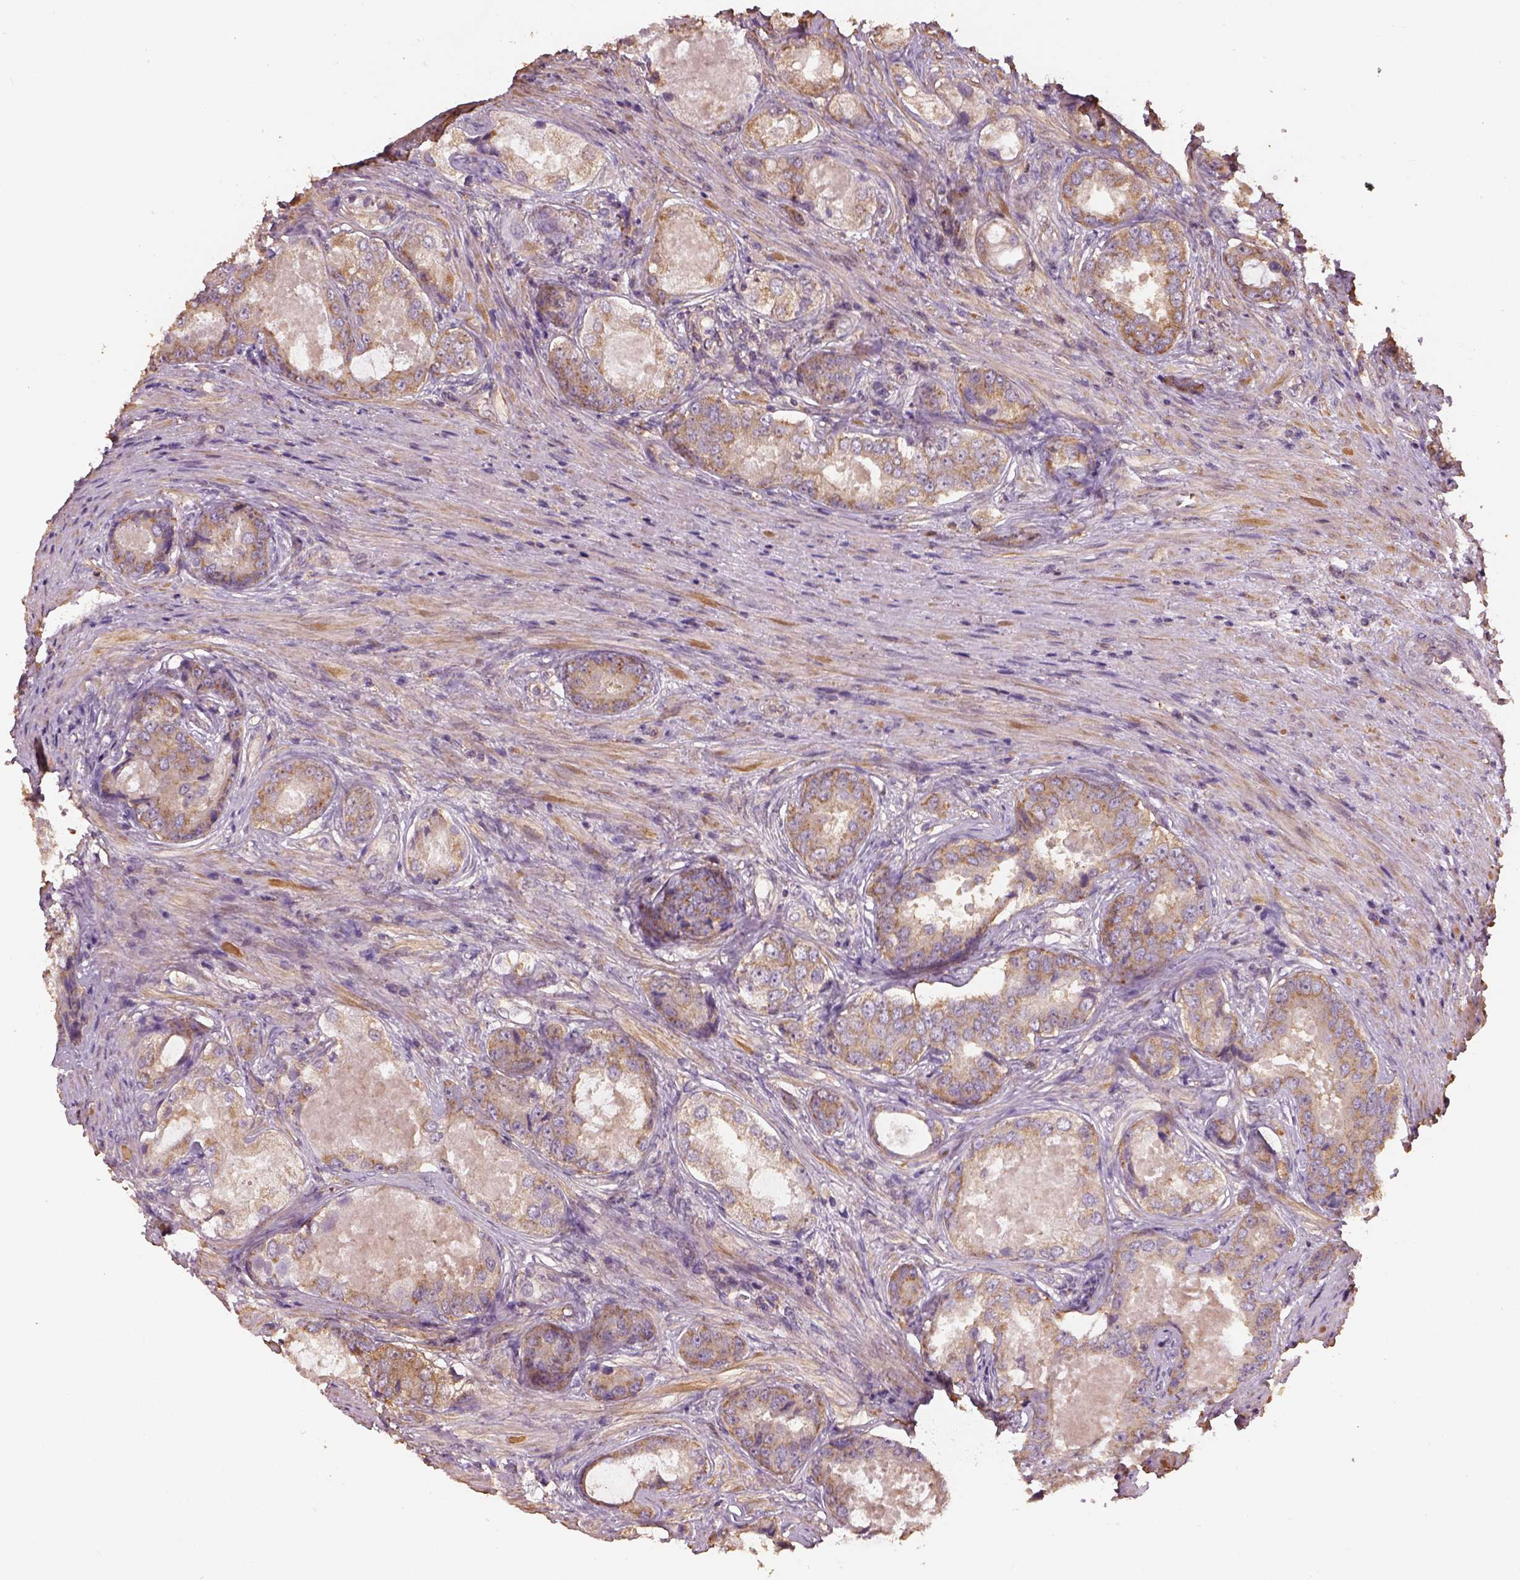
{"staining": {"intensity": "moderate", "quantity": ">75%", "location": "cytoplasmic/membranous"}, "tissue": "prostate cancer", "cell_type": "Tumor cells", "image_type": "cancer", "snomed": [{"axis": "morphology", "description": "Adenocarcinoma, Low grade"}, {"axis": "topography", "description": "Prostate"}], "caption": "A histopathology image of human prostate adenocarcinoma (low-grade) stained for a protein reveals moderate cytoplasmic/membranous brown staining in tumor cells.", "gene": "AP1B1", "patient": {"sex": "male", "age": 68}}